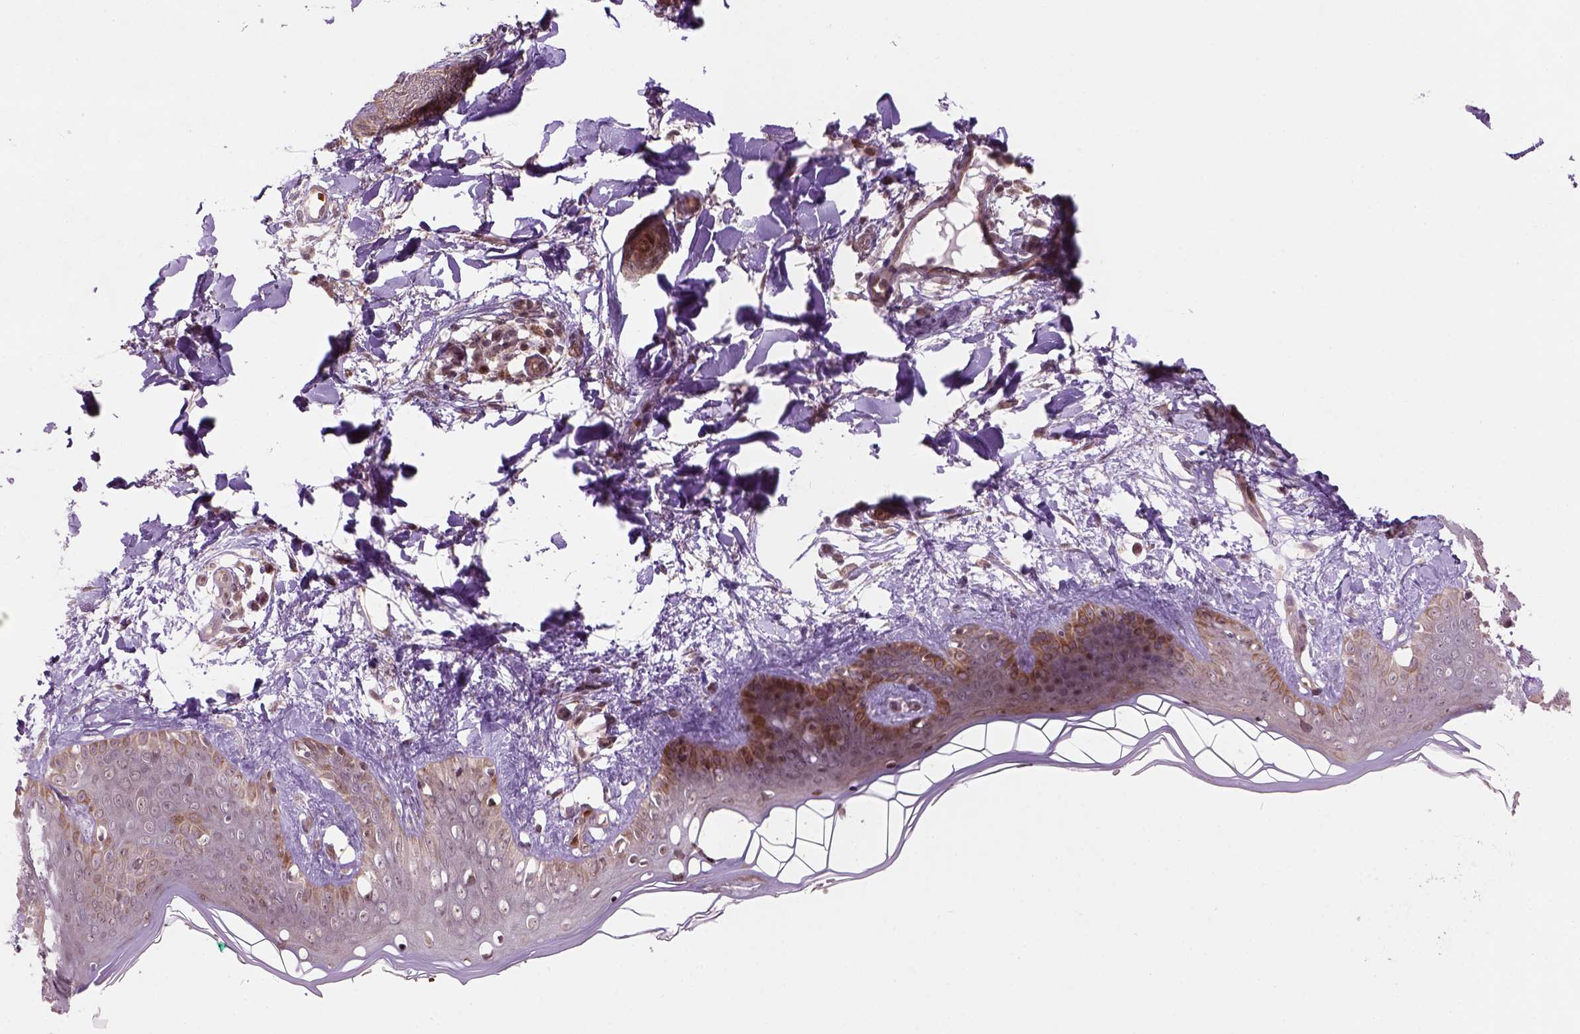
{"staining": {"intensity": "weak", "quantity": ">75%", "location": "nuclear"}, "tissue": "skin", "cell_type": "Fibroblasts", "image_type": "normal", "snomed": [{"axis": "morphology", "description": "Normal tissue, NOS"}, {"axis": "topography", "description": "Skin"}], "caption": "Brown immunohistochemical staining in normal skin demonstrates weak nuclear positivity in about >75% of fibroblasts. Using DAB (3,3'-diaminobenzidine) (brown) and hematoxylin (blue) stains, captured at high magnification using brightfield microscopy.", "gene": "PSMD11", "patient": {"sex": "female", "age": 34}}